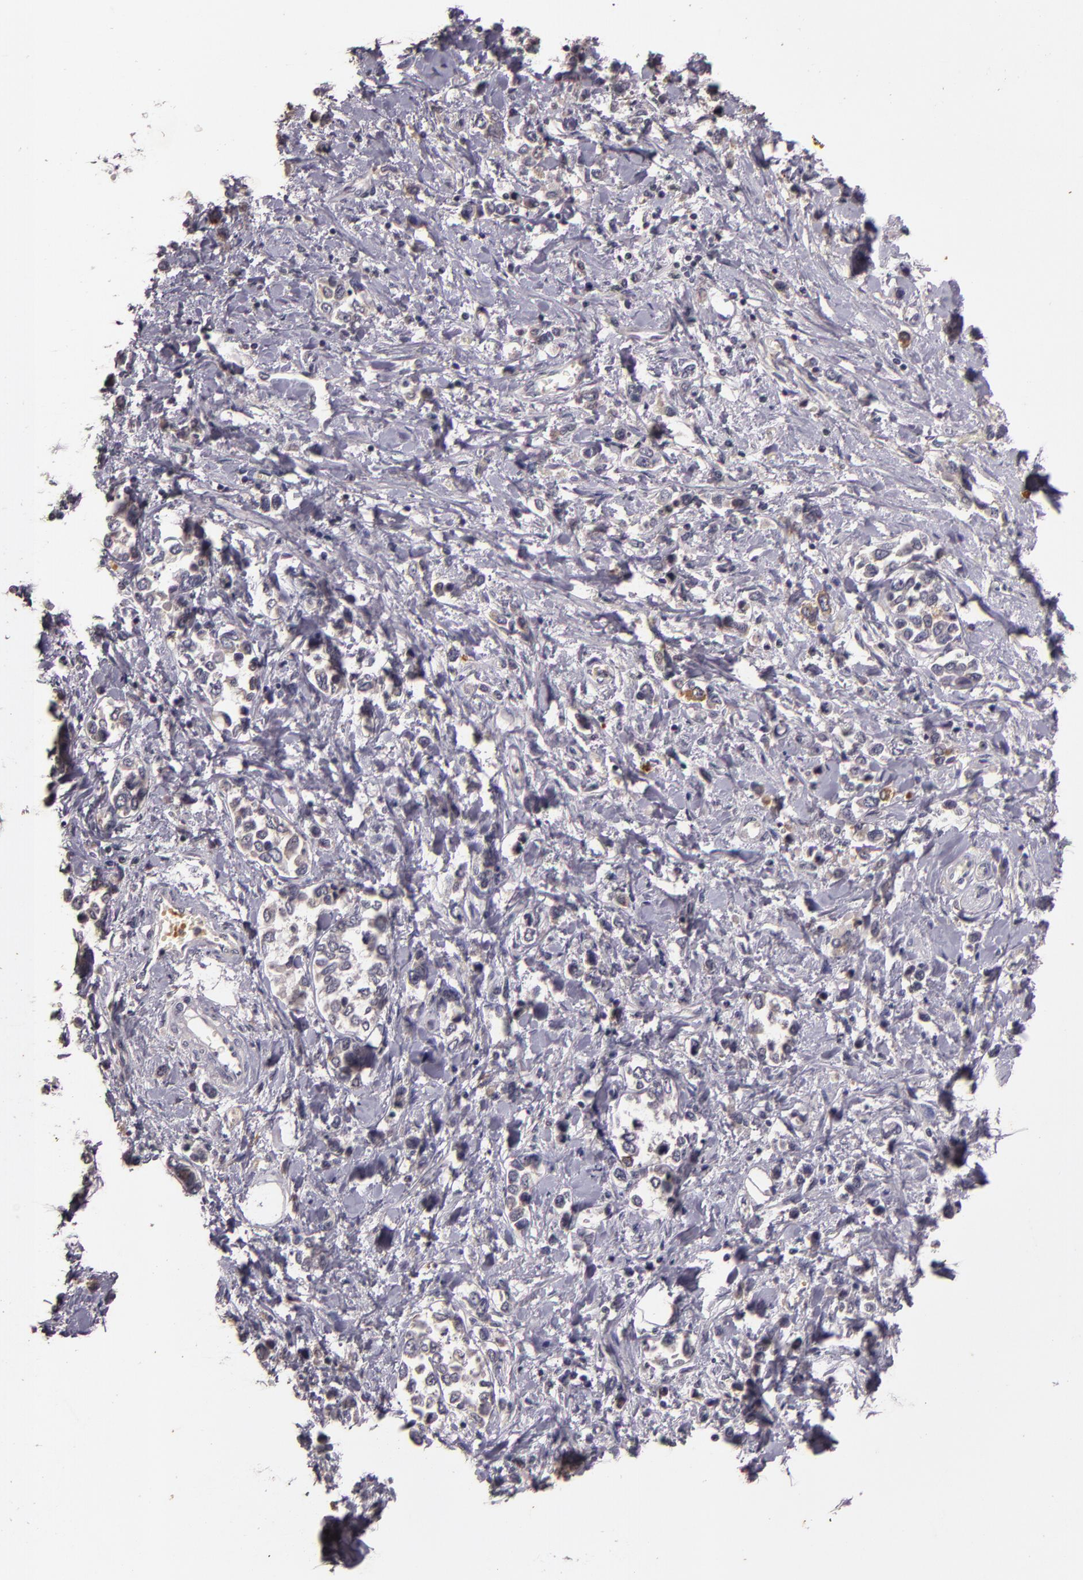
{"staining": {"intensity": "negative", "quantity": "none", "location": "none"}, "tissue": "stomach cancer", "cell_type": "Tumor cells", "image_type": "cancer", "snomed": [{"axis": "morphology", "description": "Adenocarcinoma, NOS"}, {"axis": "topography", "description": "Stomach, upper"}], "caption": "A high-resolution histopathology image shows IHC staining of stomach adenocarcinoma, which shows no significant positivity in tumor cells.", "gene": "TFF1", "patient": {"sex": "male", "age": 76}}